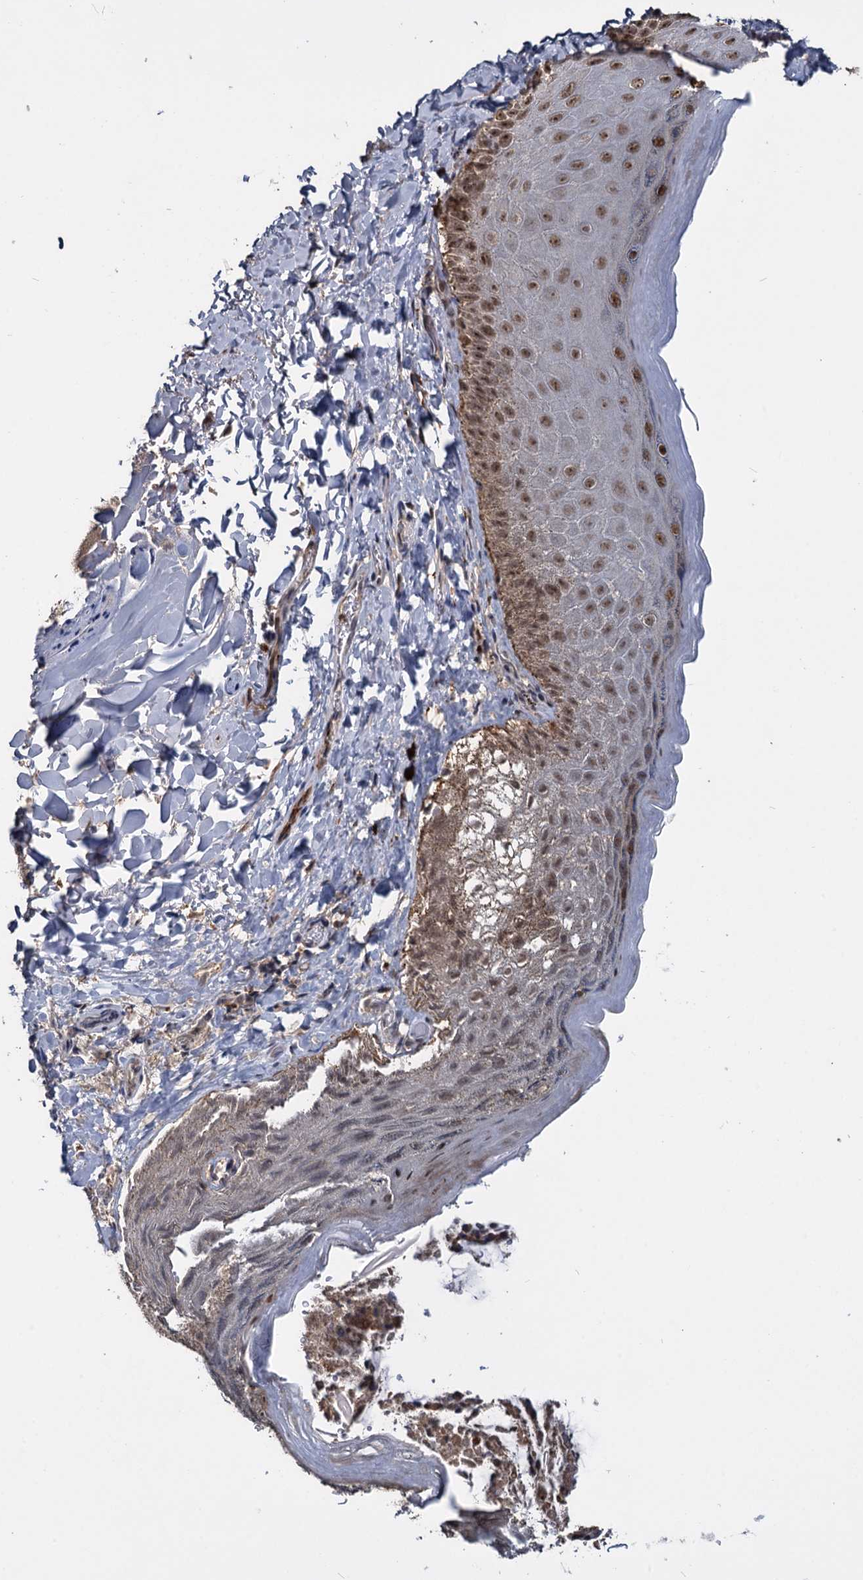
{"staining": {"intensity": "moderate", "quantity": ">75%", "location": "nuclear"}, "tissue": "skin", "cell_type": "Epidermal cells", "image_type": "normal", "snomed": [{"axis": "morphology", "description": "Normal tissue, NOS"}, {"axis": "topography", "description": "Anal"}], "caption": "Skin stained for a protein (brown) reveals moderate nuclear positive staining in approximately >75% of epidermal cells.", "gene": "FAM216B", "patient": {"sex": "male", "age": 44}}